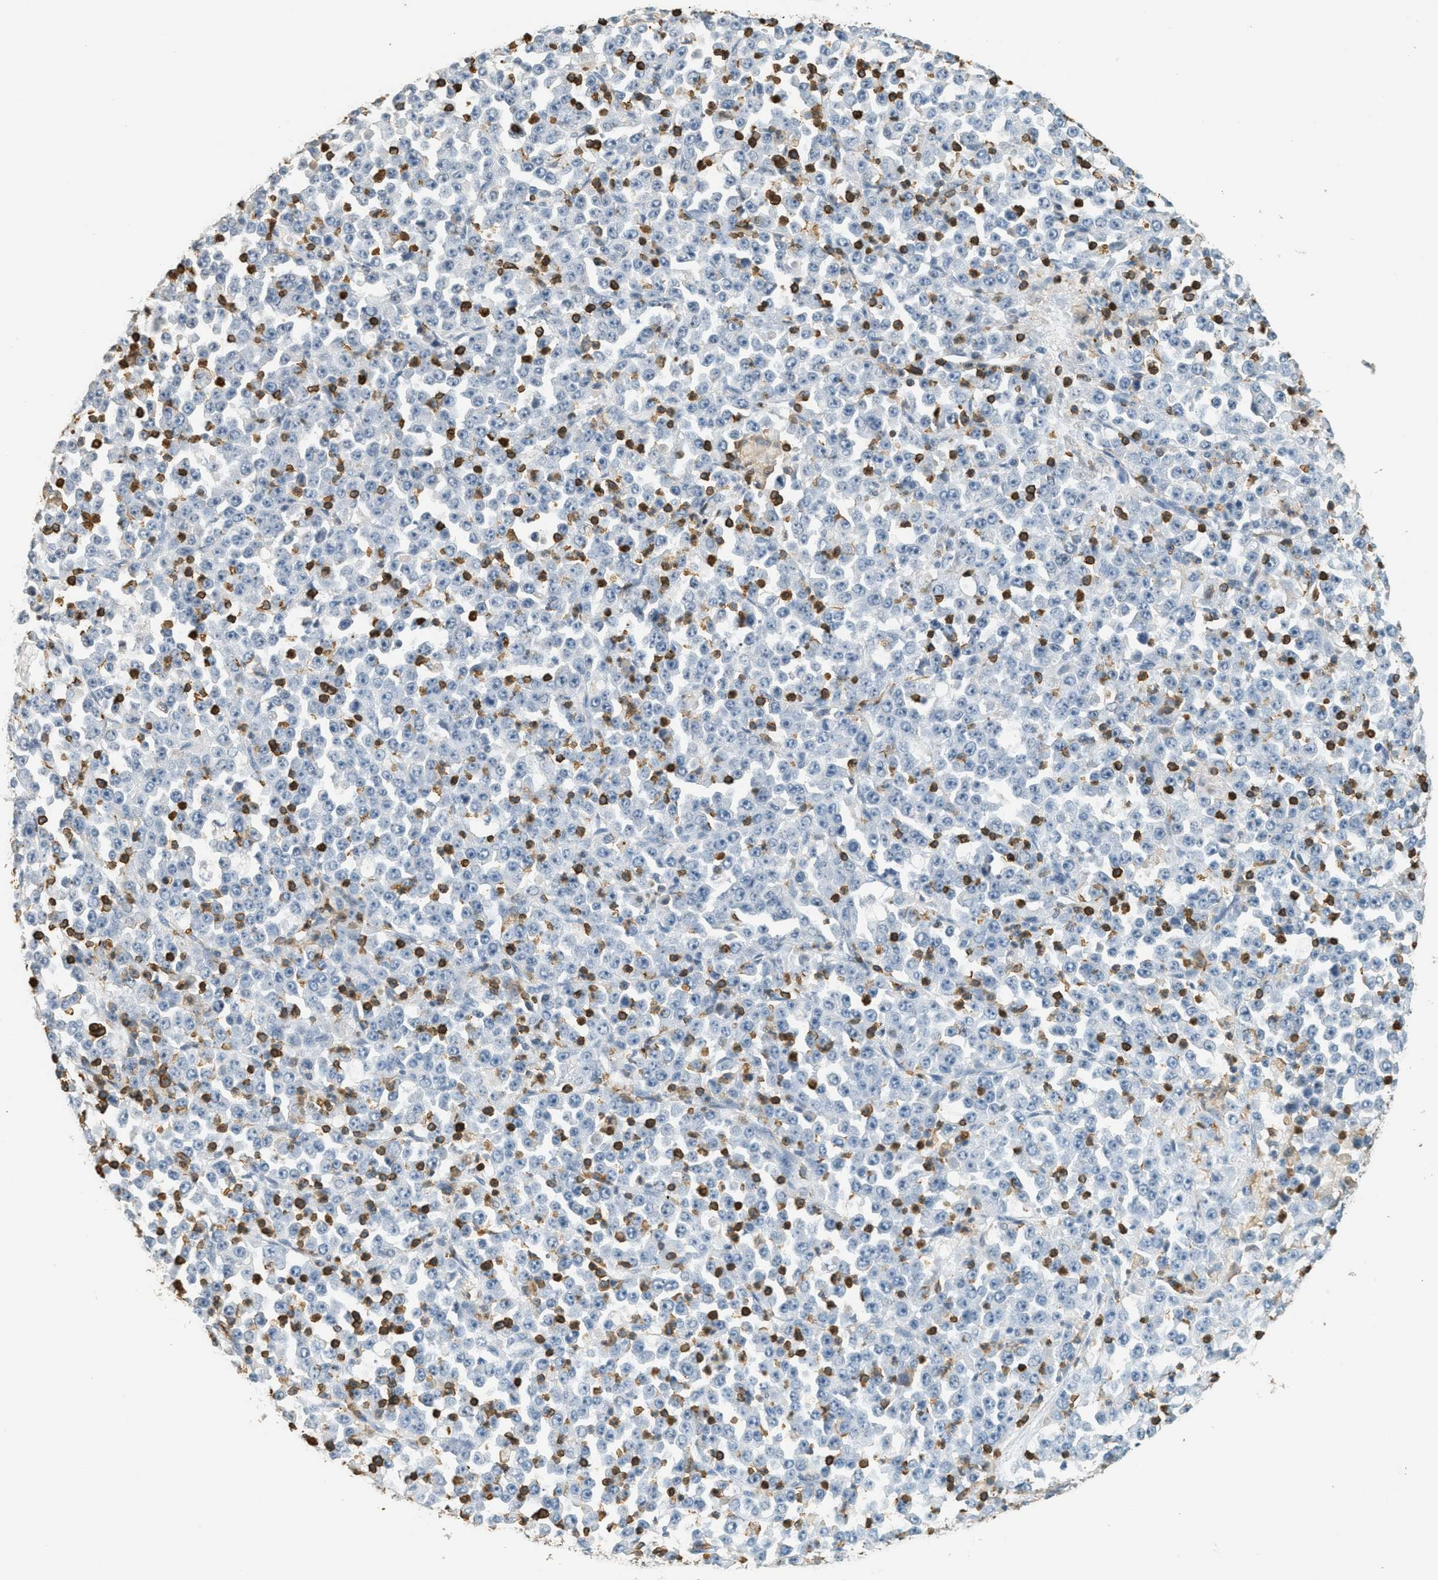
{"staining": {"intensity": "negative", "quantity": "none", "location": "none"}, "tissue": "stomach cancer", "cell_type": "Tumor cells", "image_type": "cancer", "snomed": [{"axis": "morphology", "description": "Normal tissue, NOS"}, {"axis": "morphology", "description": "Adenocarcinoma, NOS"}, {"axis": "topography", "description": "Stomach, upper"}, {"axis": "topography", "description": "Stomach"}], "caption": "Immunohistochemical staining of adenocarcinoma (stomach) exhibits no significant positivity in tumor cells.", "gene": "LSP1", "patient": {"sex": "male", "age": 59}}